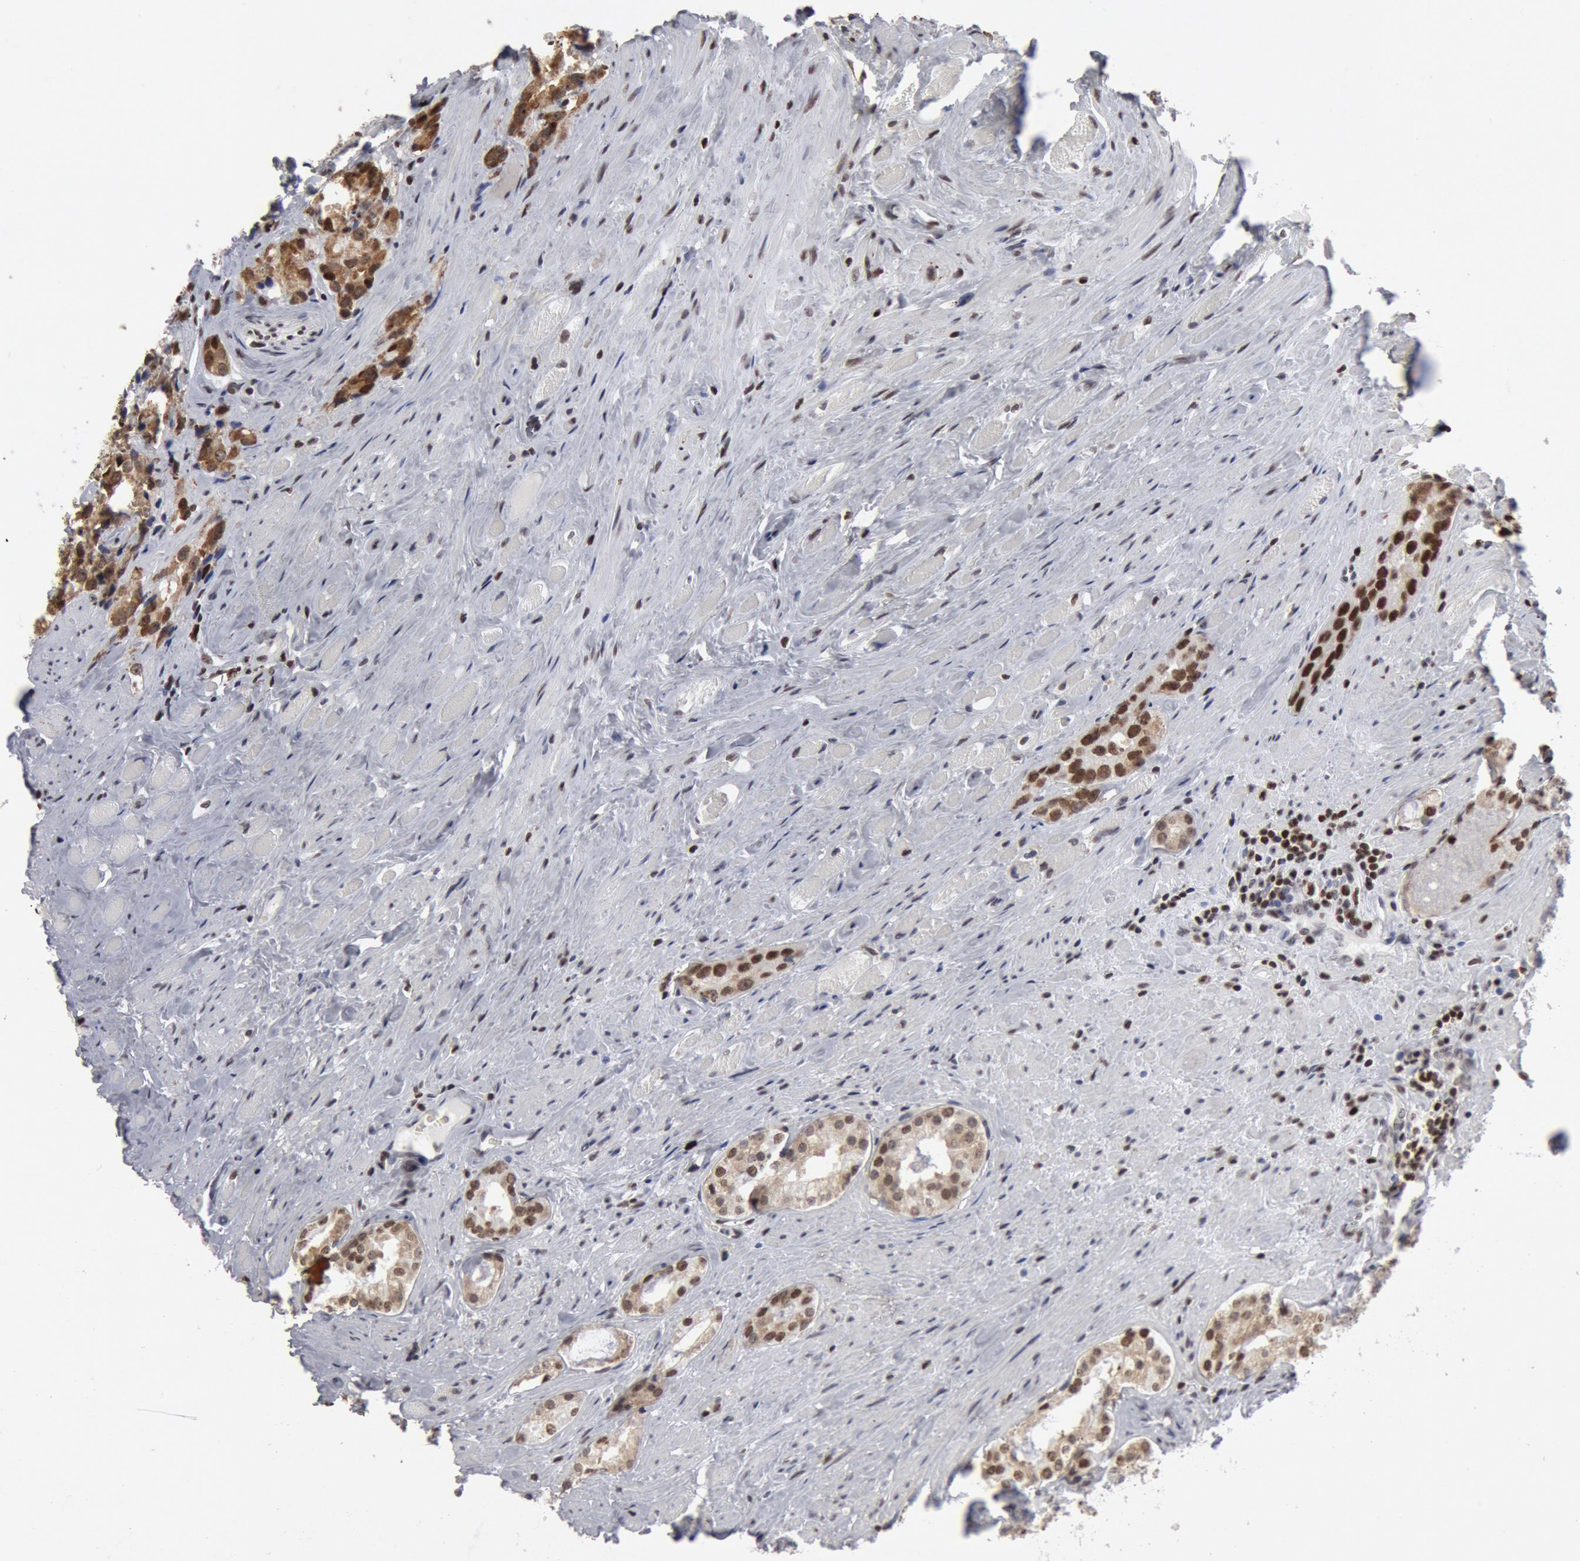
{"staining": {"intensity": "moderate", "quantity": ">75%", "location": "cytoplasmic/membranous,nuclear"}, "tissue": "prostate cancer", "cell_type": "Tumor cells", "image_type": "cancer", "snomed": [{"axis": "morphology", "description": "Adenocarcinoma, Medium grade"}, {"axis": "topography", "description": "Prostate"}], "caption": "Human adenocarcinoma (medium-grade) (prostate) stained for a protein (brown) demonstrates moderate cytoplasmic/membranous and nuclear positive staining in about >75% of tumor cells.", "gene": "SUB1", "patient": {"sex": "male", "age": 73}}